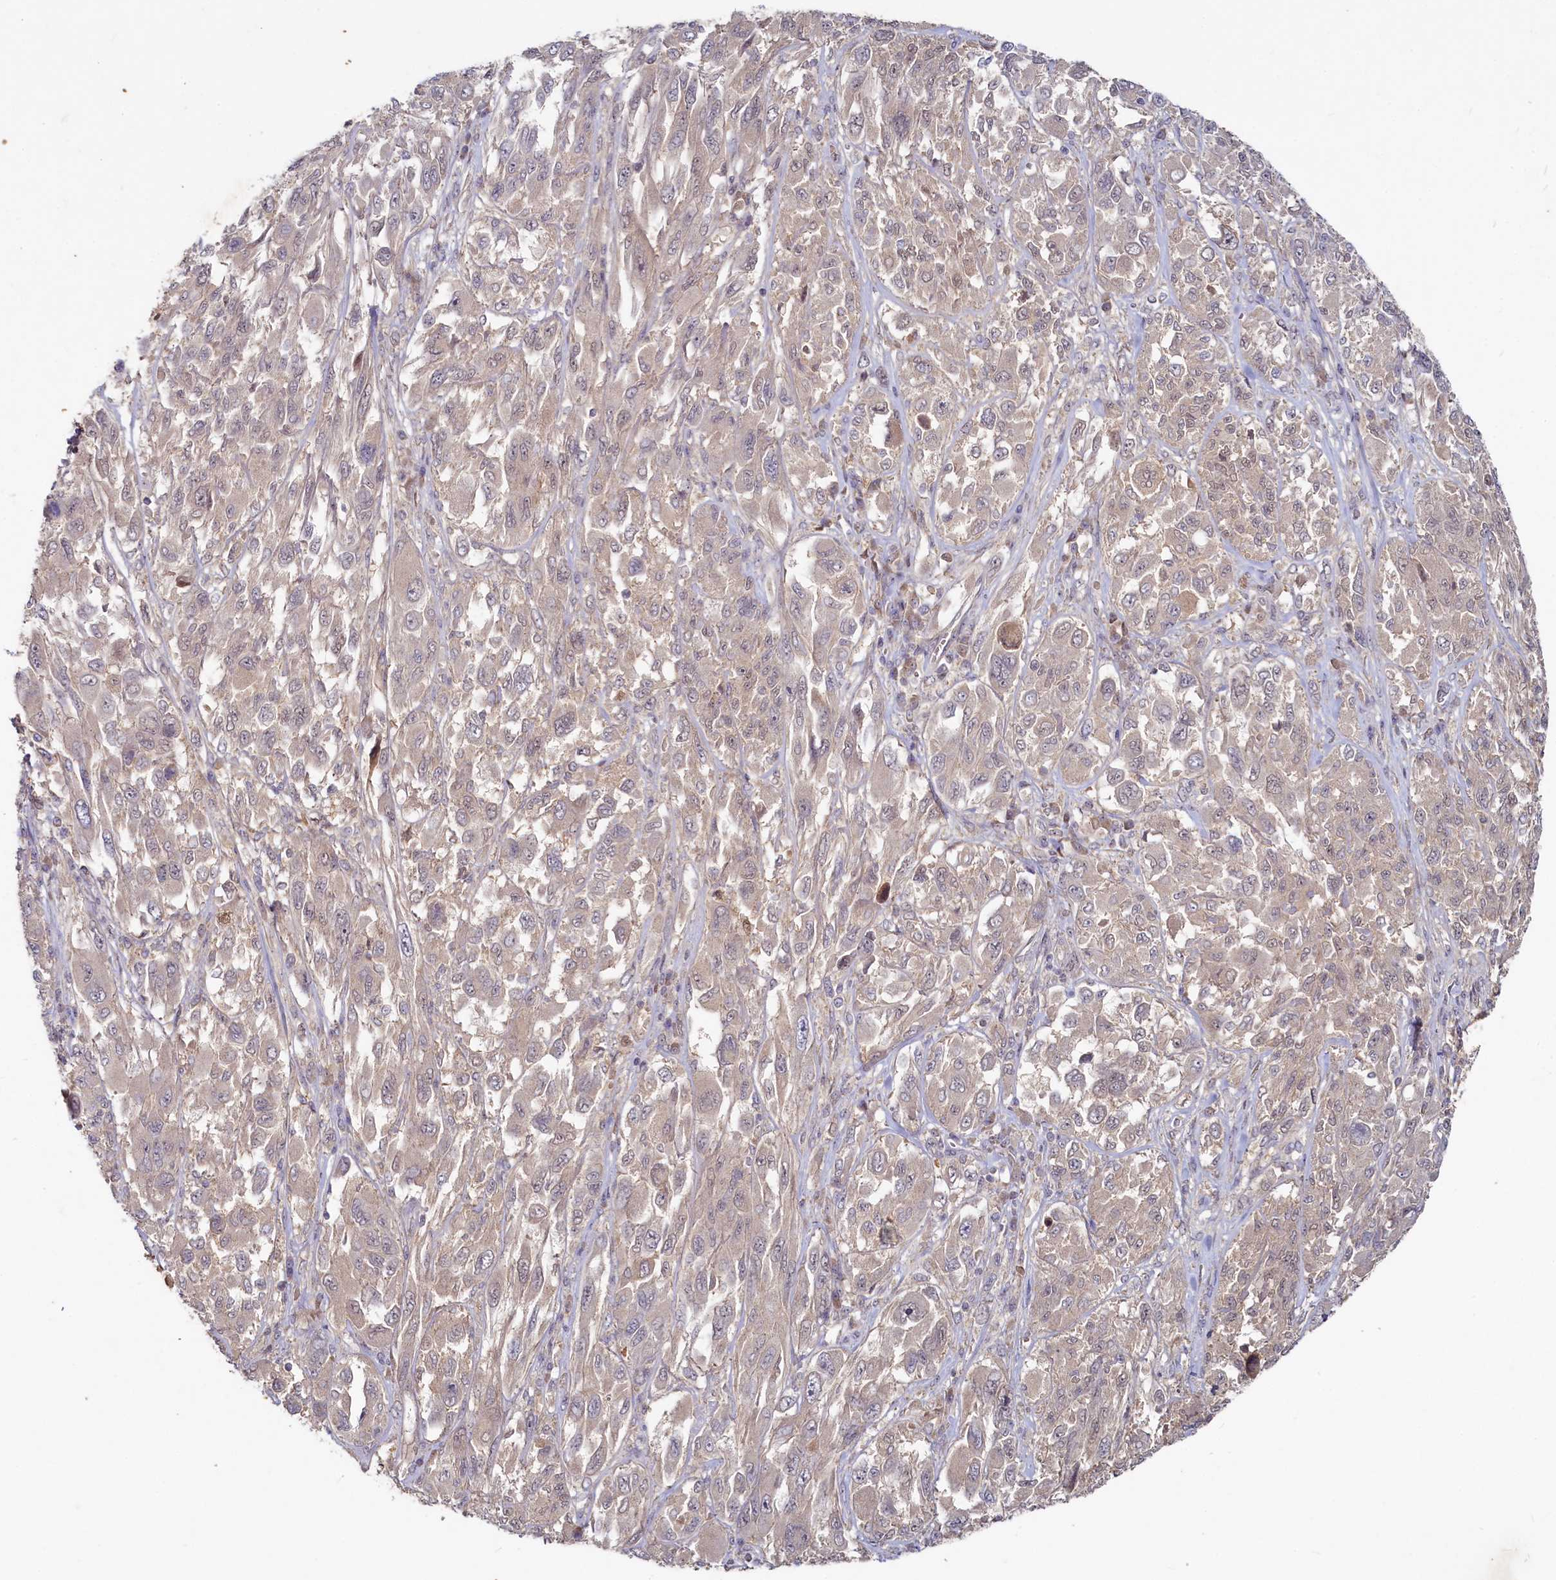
{"staining": {"intensity": "weak", "quantity": "25%-75%", "location": "cytoplasmic/membranous,nuclear"}, "tissue": "melanoma", "cell_type": "Tumor cells", "image_type": "cancer", "snomed": [{"axis": "morphology", "description": "Malignant melanoma, NOS"}, {"axis": "topography", "description": "Skin"}], "caption": "This is a micrograph of immunohistochemistry (IHC) staining of melanoma, which shows weak positivity in the cytoplasmic/membranous and nuclear of tumor cells.", "gene": "HERC3", "patient": {"sex": "female", "age": 91}}